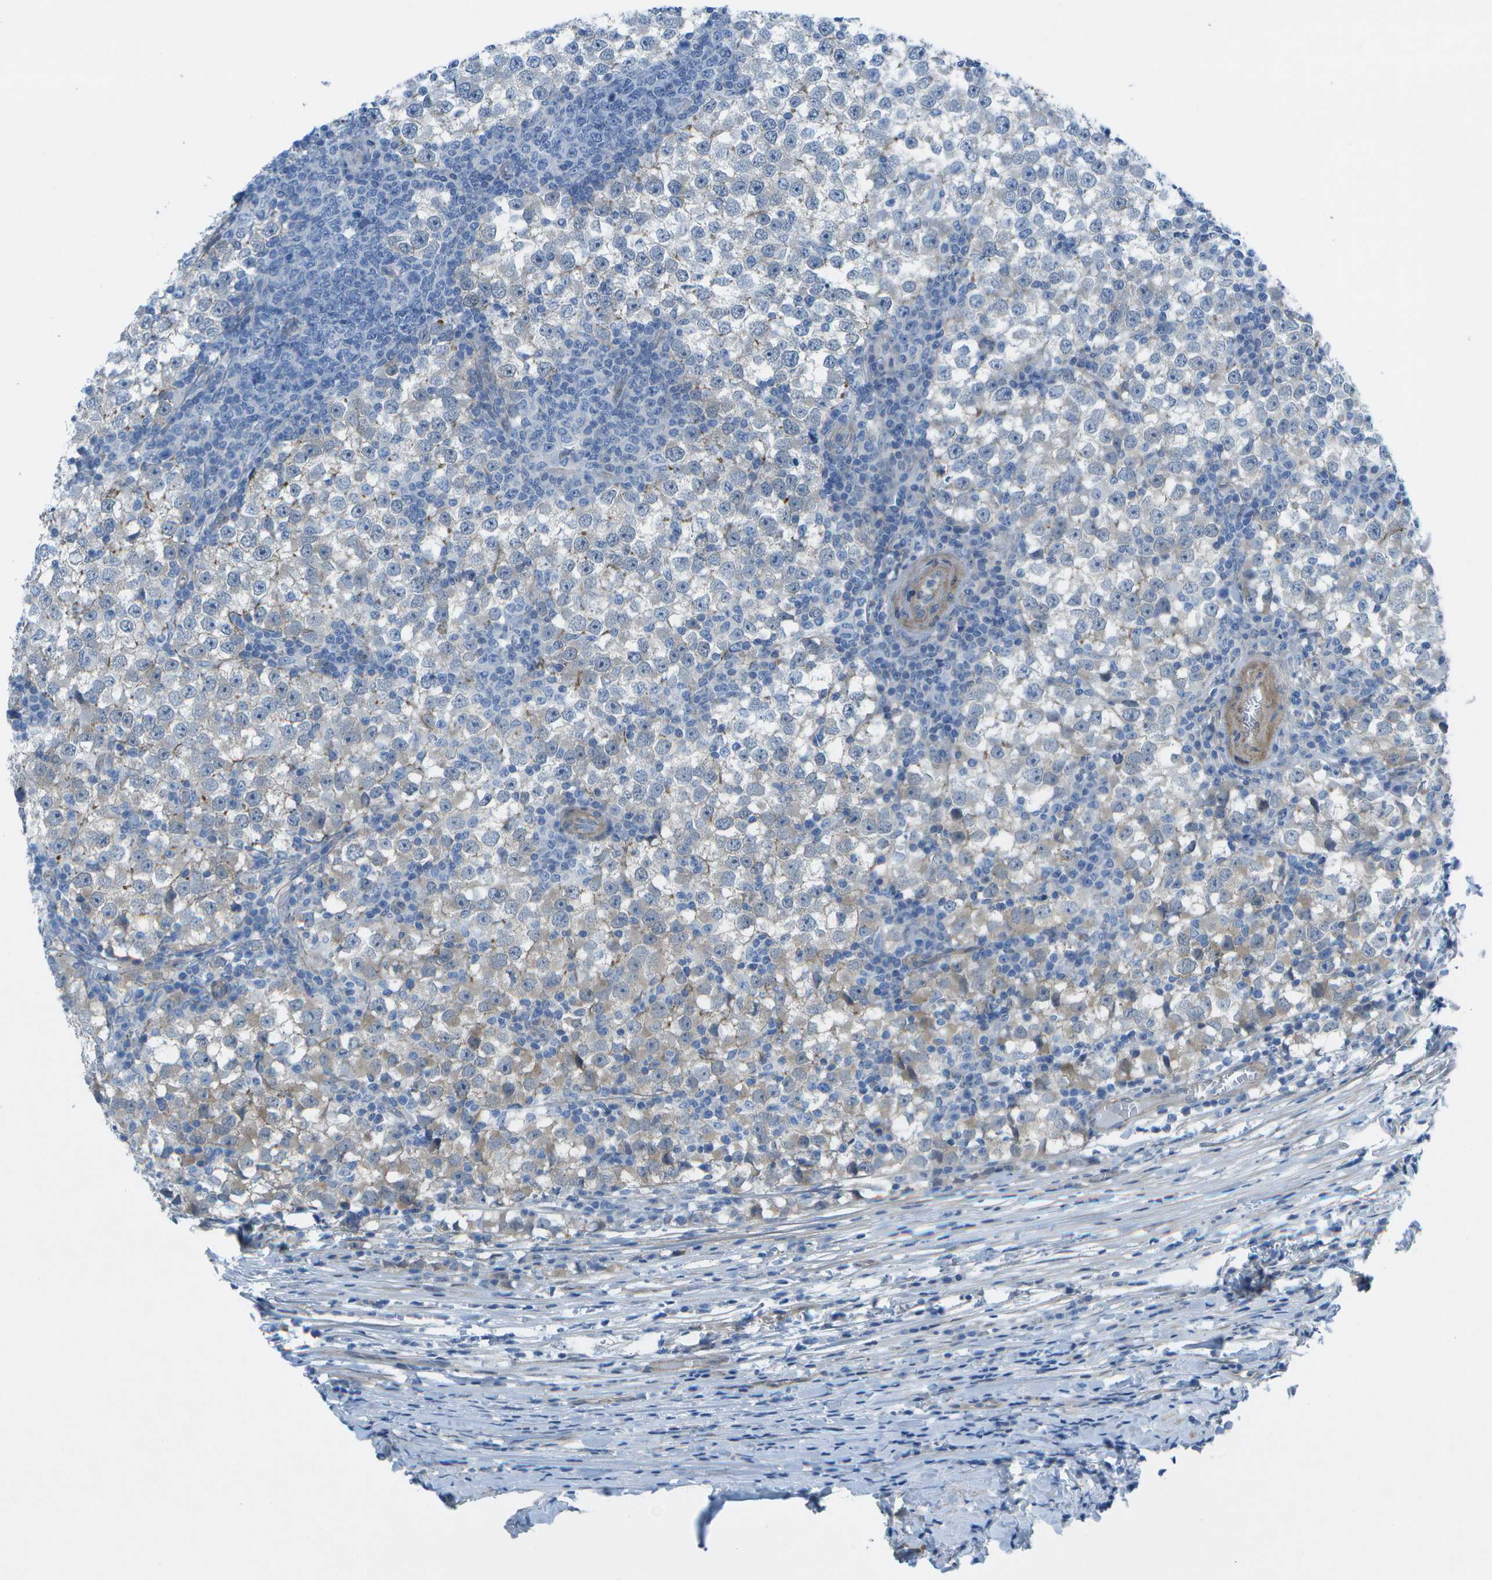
{"staining": {"intensity": "negative", "quantity": "none", "location": "none"}, "tissue": "testis cancer", "cell_type": "Tumor cells", "image_type": "cancer", "snomed": [{"axis": "morphology", "description": "Seminoma, NOS"}, {"axis": "topography", "description": "Testis"}], "caption": "The micrograph exhibits no significant expression in tumor cells of testis seminoma.", "gene": "SORBS3", "patient": {"sex": "male", "age": 65}}